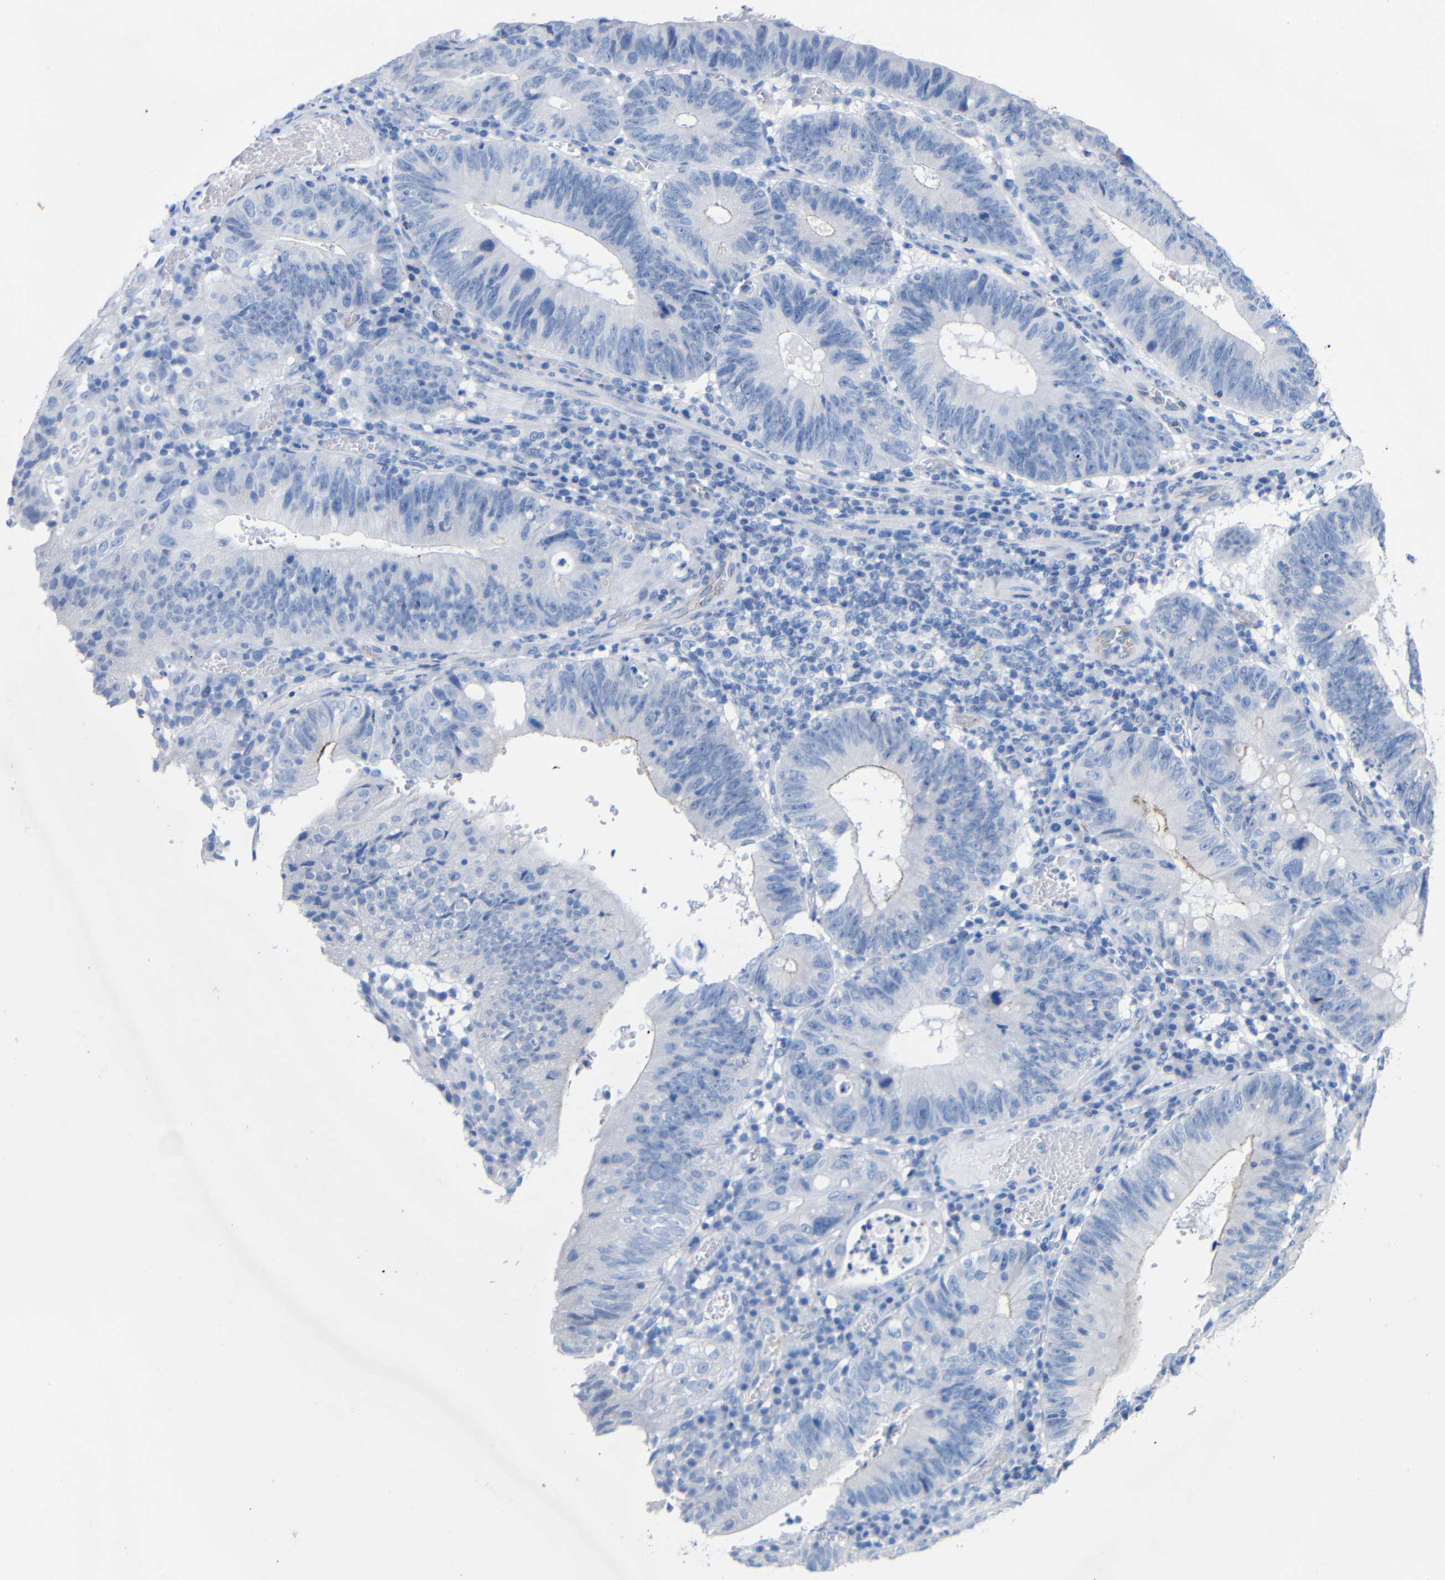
{"staining": {"intensity": "negative", "quantity": "none", "location": "none"}, "tissue": "stomach cancer", "cell_type": "Tumor cells", "image_type": "cancer", "snomed": [{"axis": "morphology", "description": "Adenocarcinoma, NOS"}, {"axis": "topography", "description": "Stomach"}], "caption": "Immunohistochemistry of stomach adenocarcinoma exhibits no expression in tumor cells.", "gene": "CGNL1", "patient": {"sex": "male", "age": 59}}